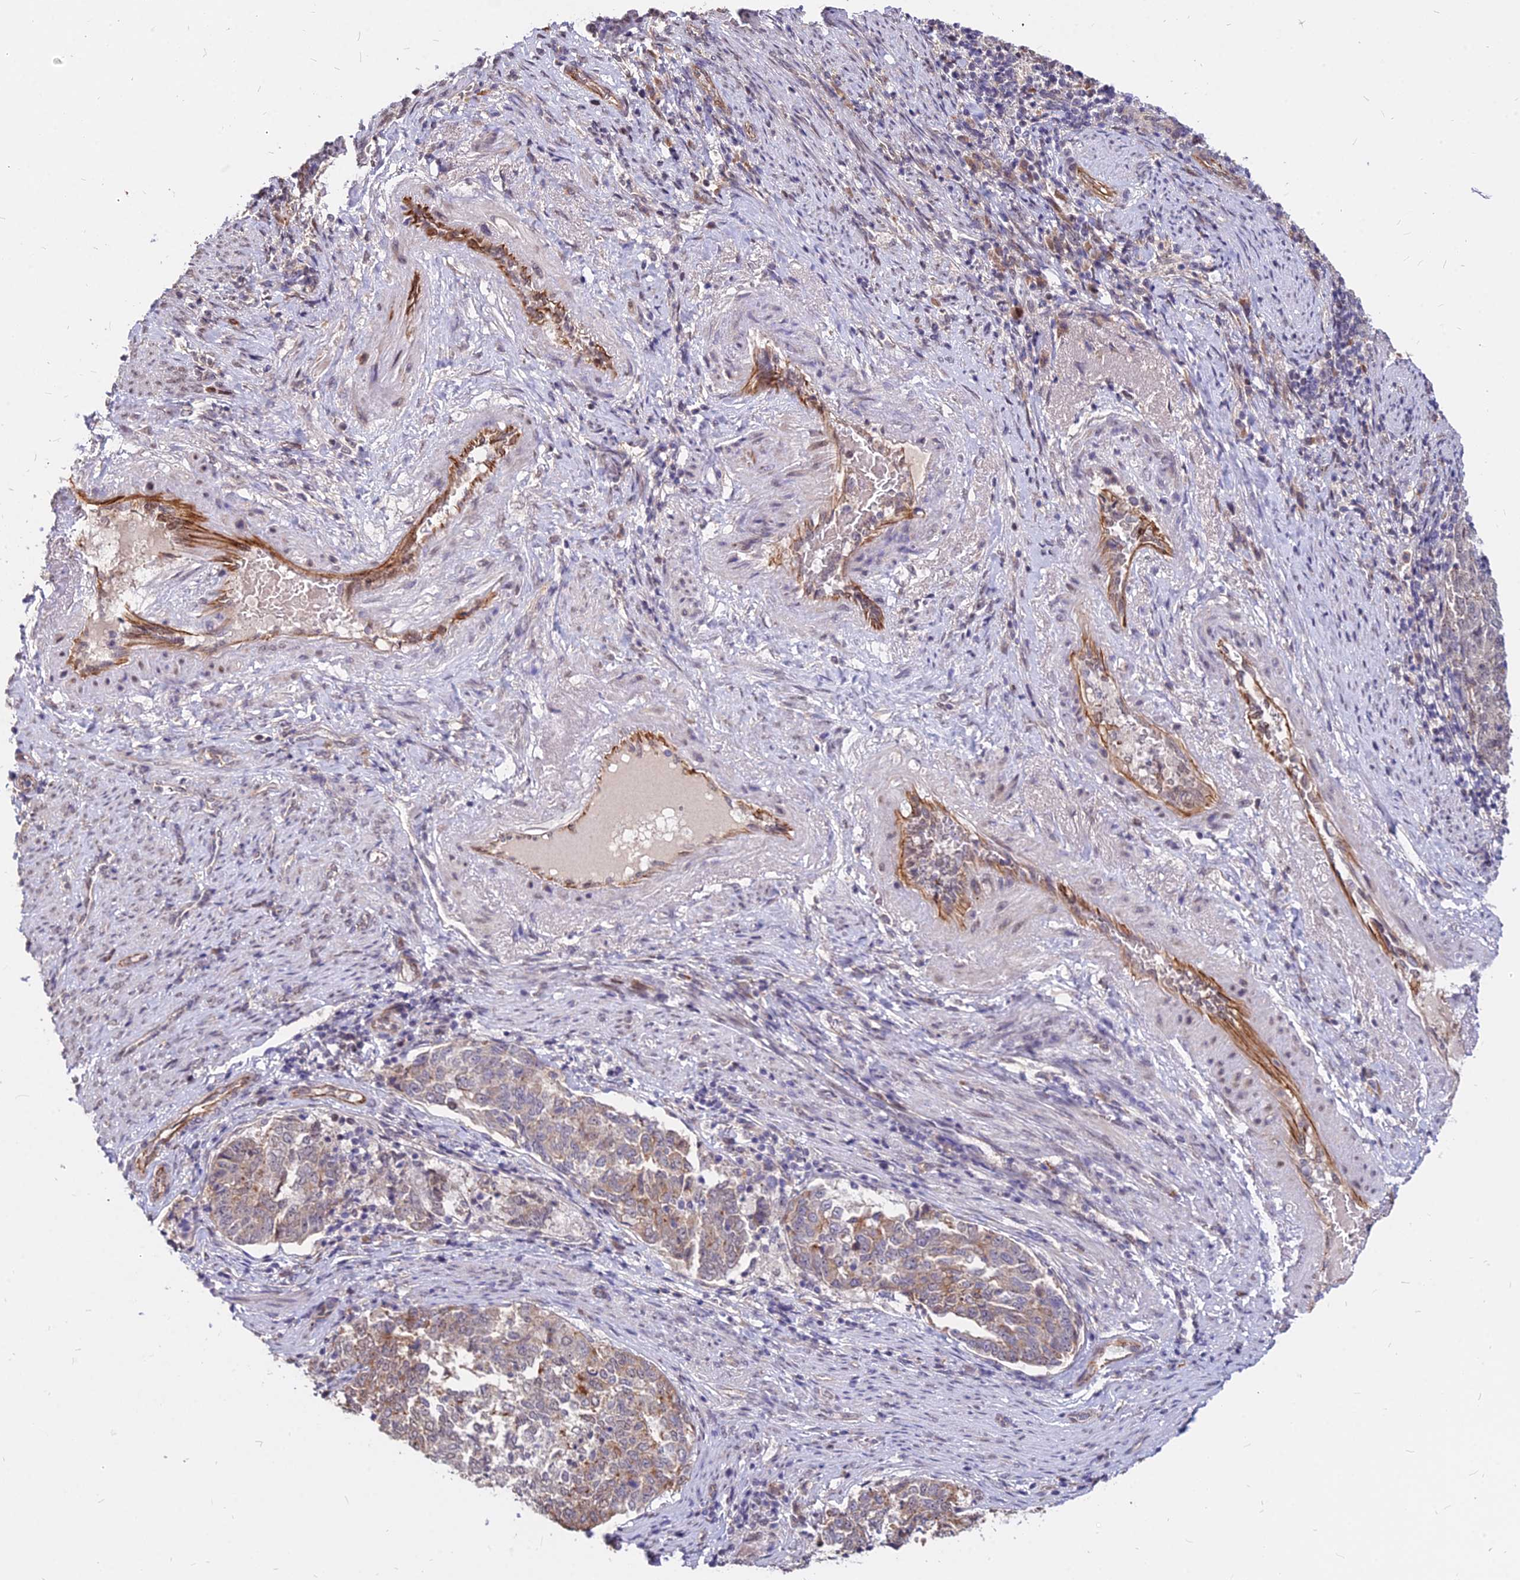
{"staining": {"intensity": "moderate", "quantity": "<25%", "location": "cytoplasmic/membranous"}, "tissue": "endometrial cancer", "cell_type": "Tumor cells", "image_type": "cancer", "snomed": [{"axis": "morphology", "description": "Adenocarcinoma, NOS"}, {"axis": "topography", "description": "Endometrium"}], "caption": "Immunohistochemical staining of endometrial cancer (adenocarcinoma) exhibits low levels of moderate cytoplasmic/membranous protein staining in approximately <25% of tumor cells.", "gene": "C11orf68", "patient": {"sex": "female", "age": 80}}